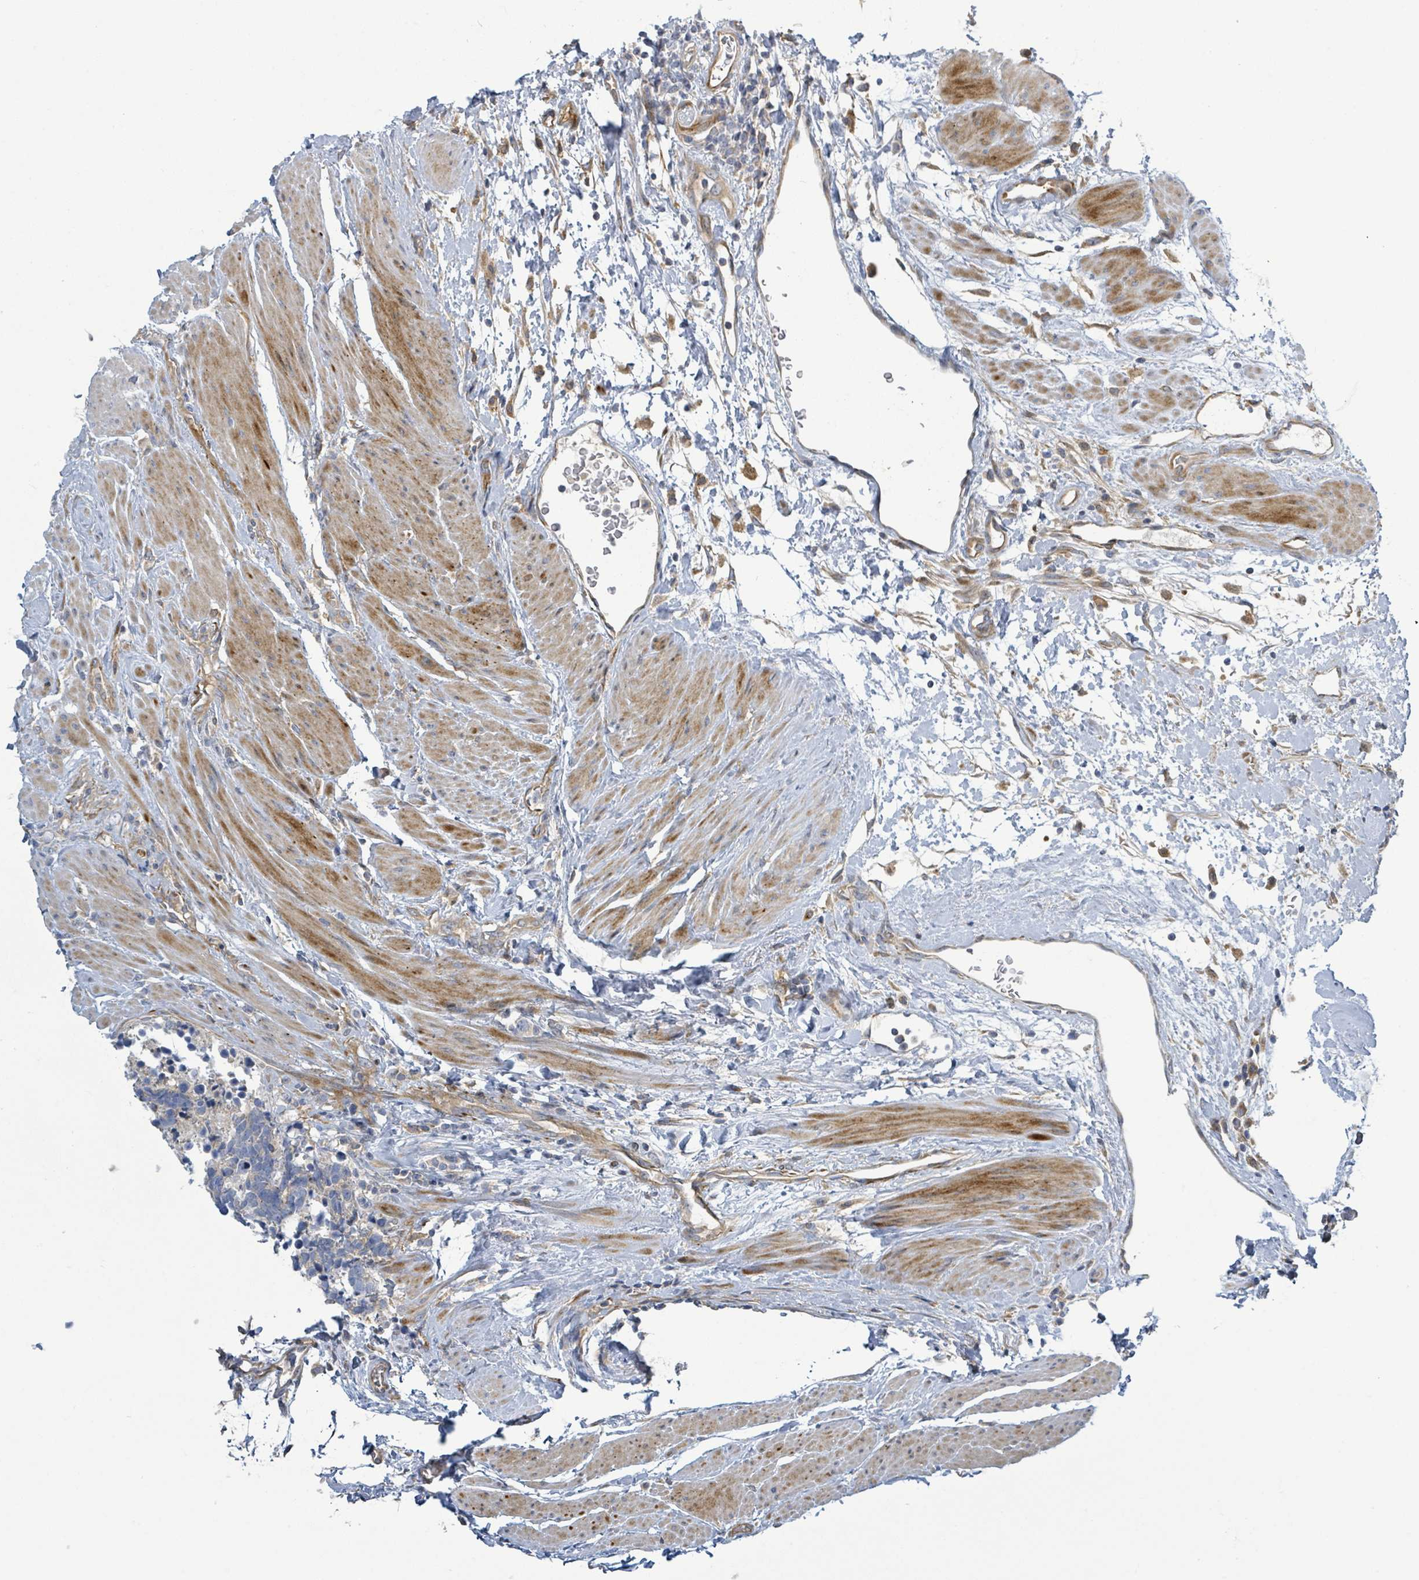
{"staining": {"intensity": "negative", "quantity": "none", "location": "none"}, "tissue": "carcinoid", "cell_type": "Tumor cells", "image_type": "cancer", "snomed": [{"axis": "morphology", "description": "Carcinoid, malignant, NOS"}, {"axis": "topography", "description": "Colon"}], "caption": "Tumor cells are negative for protein expression in human carcinoid. (DAB immunohistochemistry (IHC) with hematoxylin counter stain).", "gene": "CFAP210", "patient": {"sex": "female", "age": 52}}